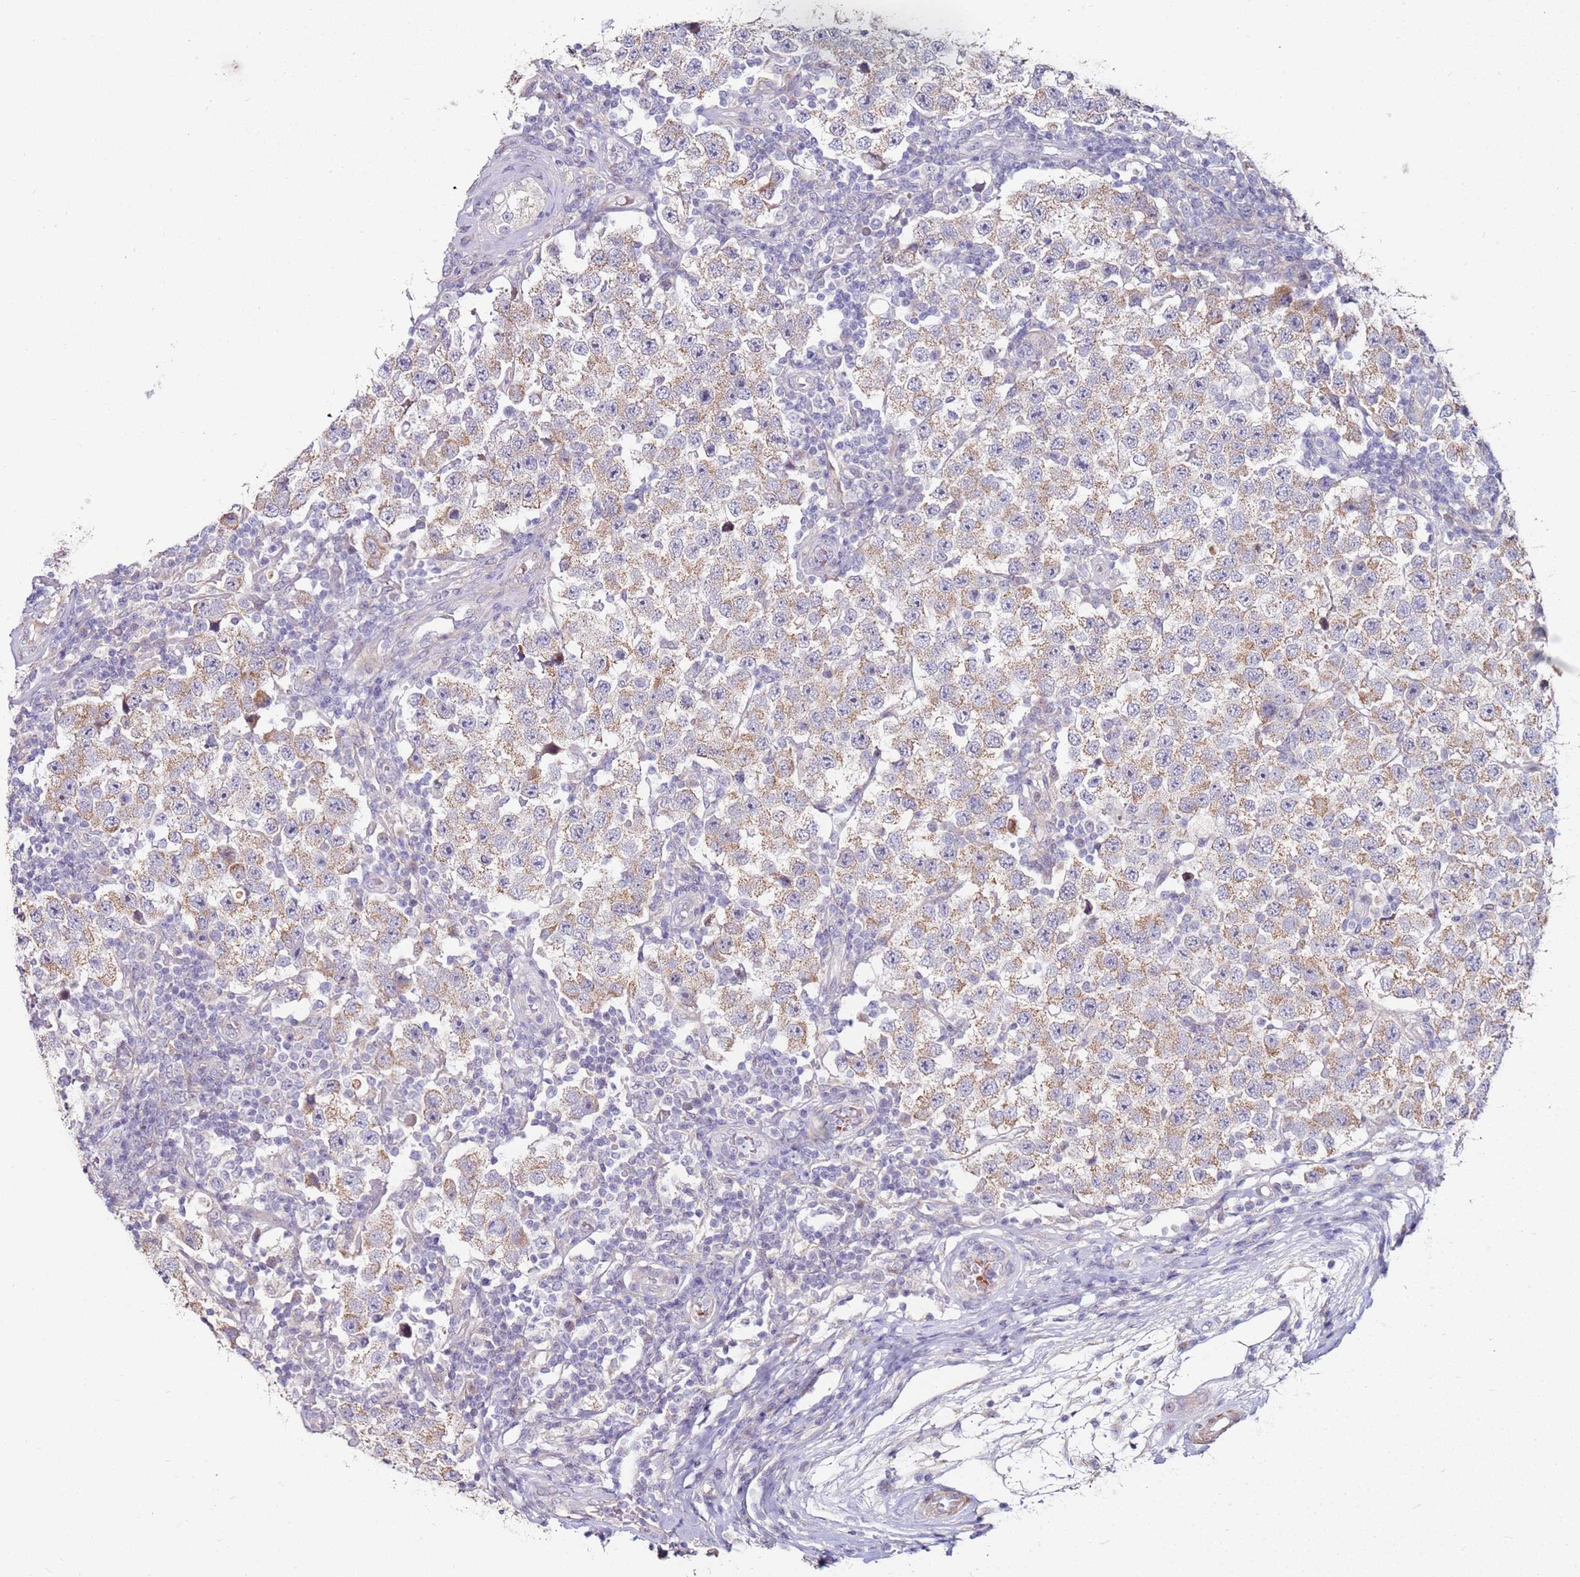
{"staining": {"intensity": "weak", "quantity": "25%-75%", "location": "cytoplasmic/membranous"}, "tissue": "testis cancer", "cell_type": "Tumor cells", "image_type": "cancer", "snomed": [{"axis": "morphology", "description": "Seminoma, NOS"}, {"axis": "topography", "description": "Testis"}], "caption": "High-power microscopy captured an immunohistochemistry (IHC) micrograph of seminoma (testis), revealing weak cytoplasmic/membranous staining in about 25%-75% of tumor cells.", "gene": "RARS2", "patient": {"sex": "male", "age": 34}}